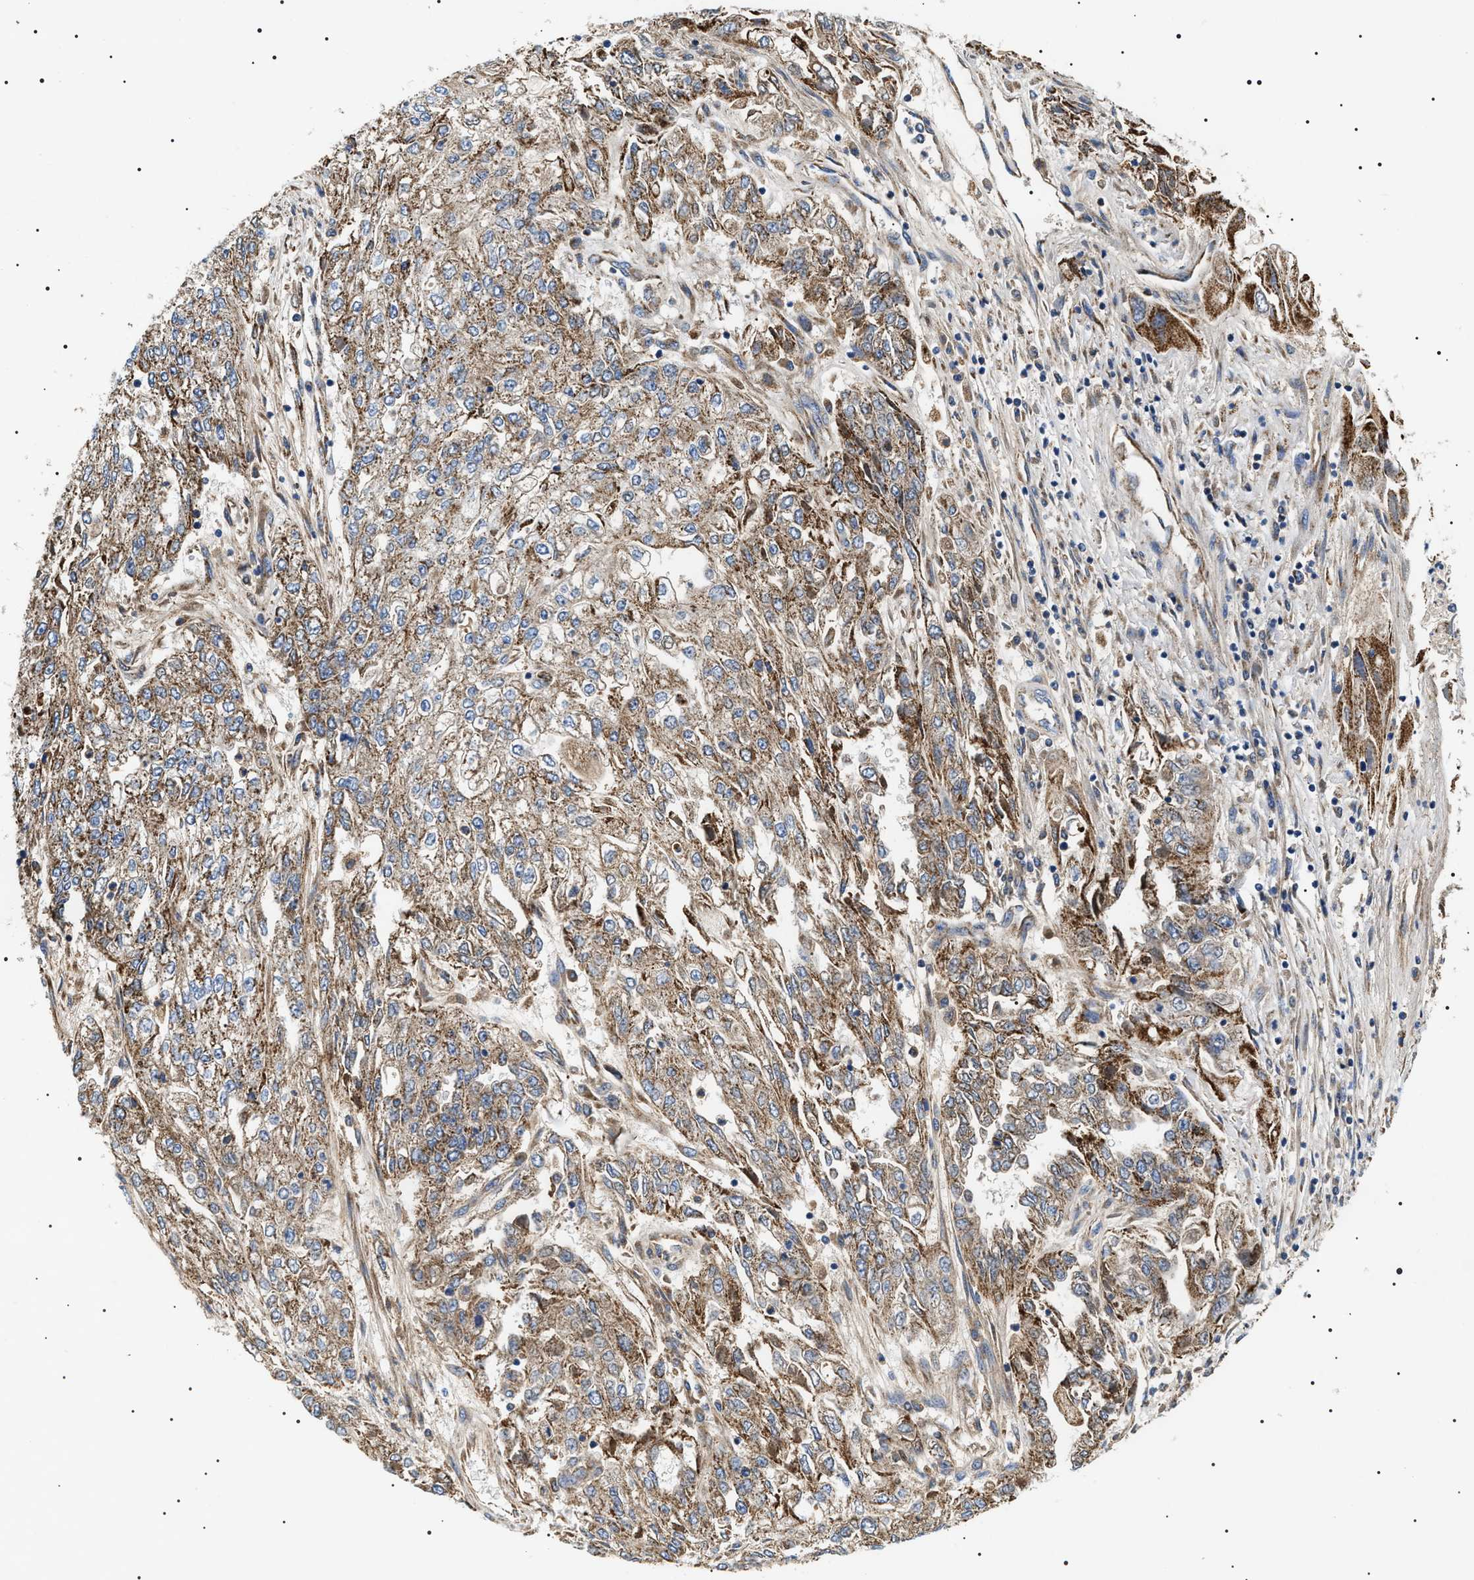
{"staining": {"intensity": "moderate", "quantity": "25%-75%", "location": "cytoplasmic/membranous"}, "tissue": "endometrial cancer", "cell_type": "Tumor cells", "image_type": "cancer", "snomed": [{"axis": "morphology", "description": "Adenocarcinoma, NOS"}, {"axis": "topography", "description": "Endometrium"}], "caption": "Immunohistochemical staining of endometrial adenocarcinoma exhibits medium levels of moderate cytoplasmic/membranous expression in approximately 25%-75% of tumor cells.", "gene": "OXSM", "patient": {"sex": "female", "age": 49}}